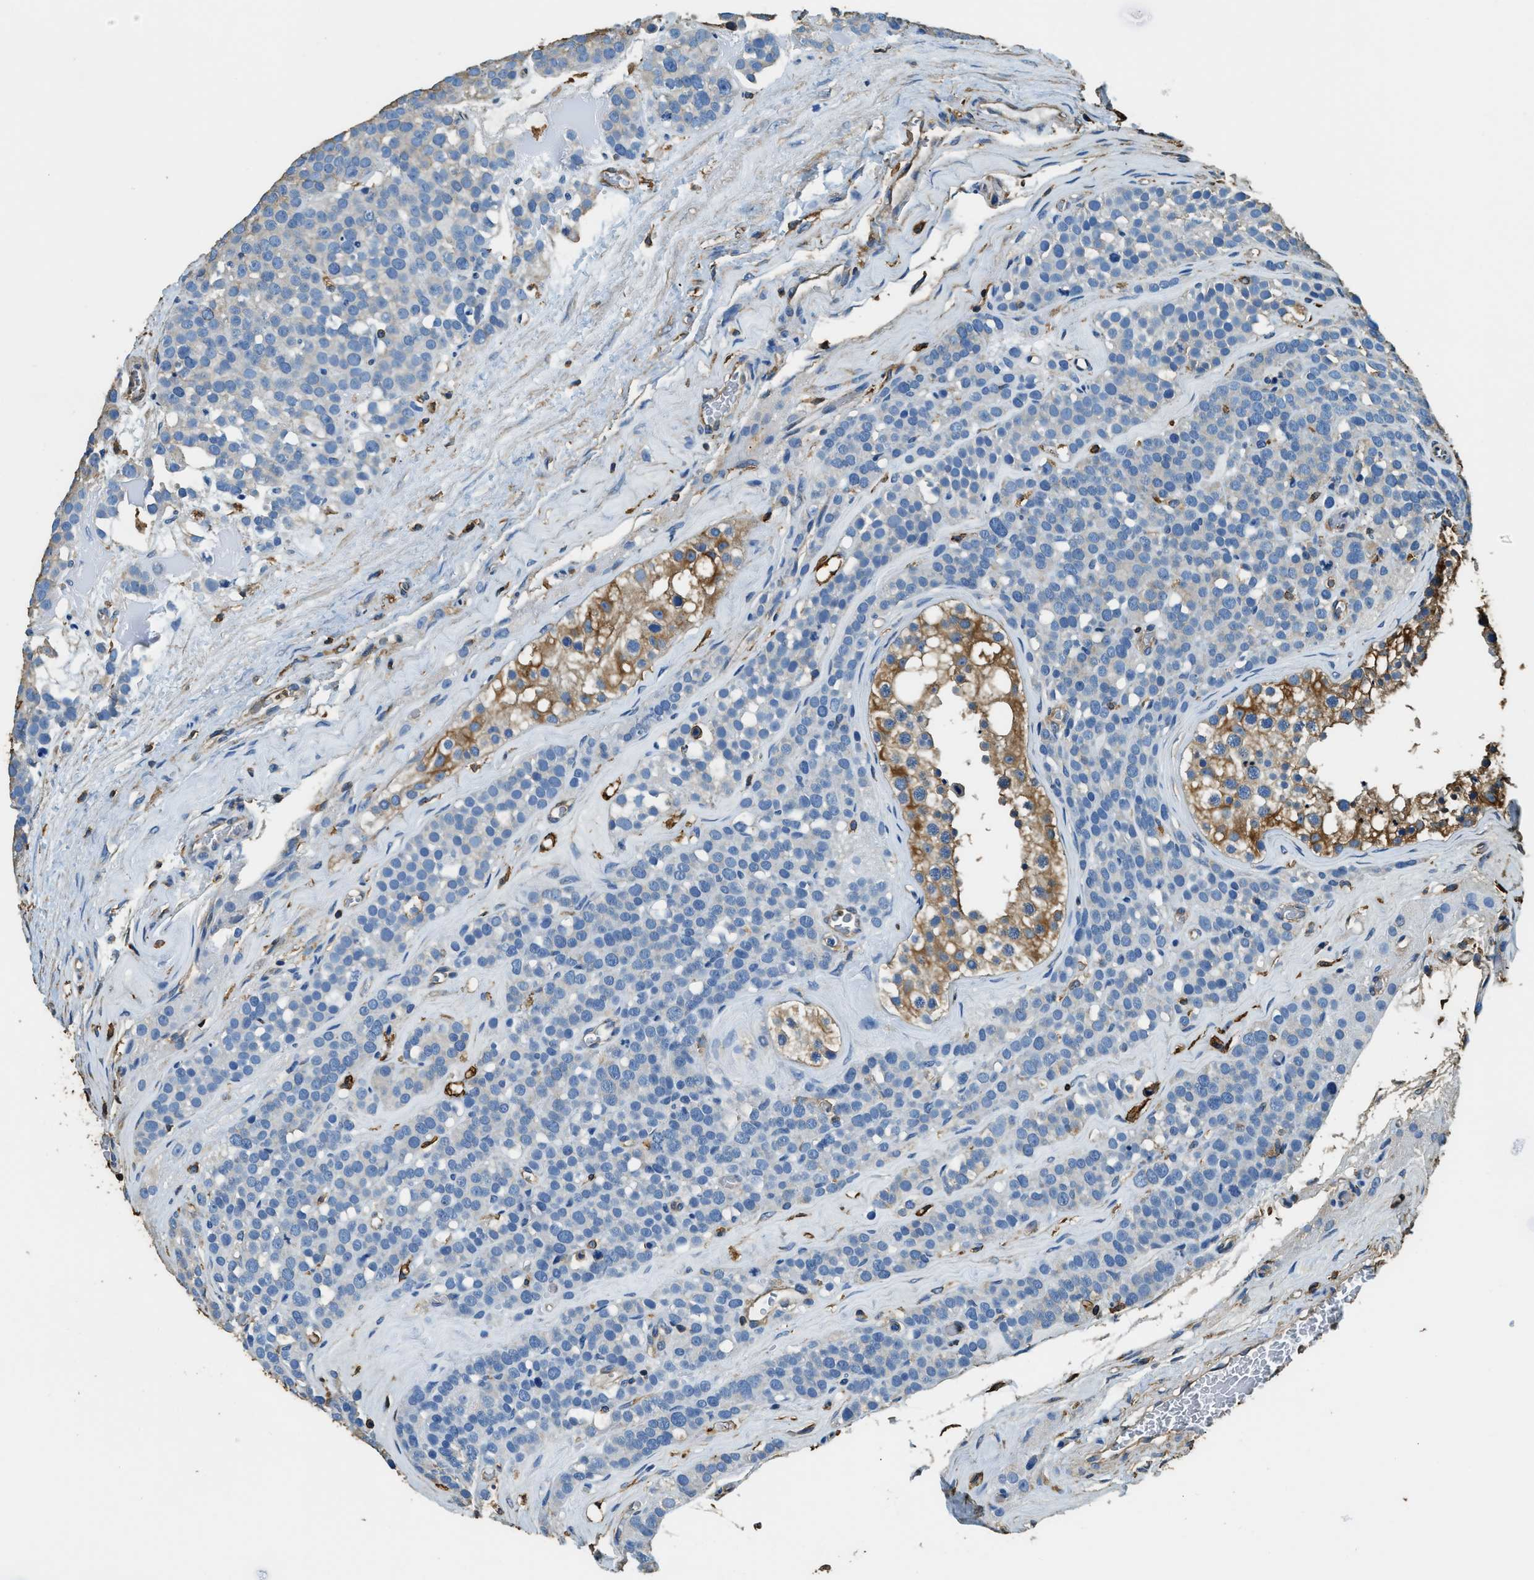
{"staining": {"intensity": "negative", "quantity": "none", "location": "none"}, "tissue": "testis cancer", "cell_type": "Tumor cells", "image_type": "cancer", "snomed": [{"axis": "morphology", "description": "Seminoma, NOS"}, {"axis": "topography", "description": "Testis"}], "caption": "IHC micrograph of seminoma (testis) stained for a protein (brown), which reveals no staining in tumor cells.", "gene": "ACCS", "patient": {"sex": "male", "age": 71}}